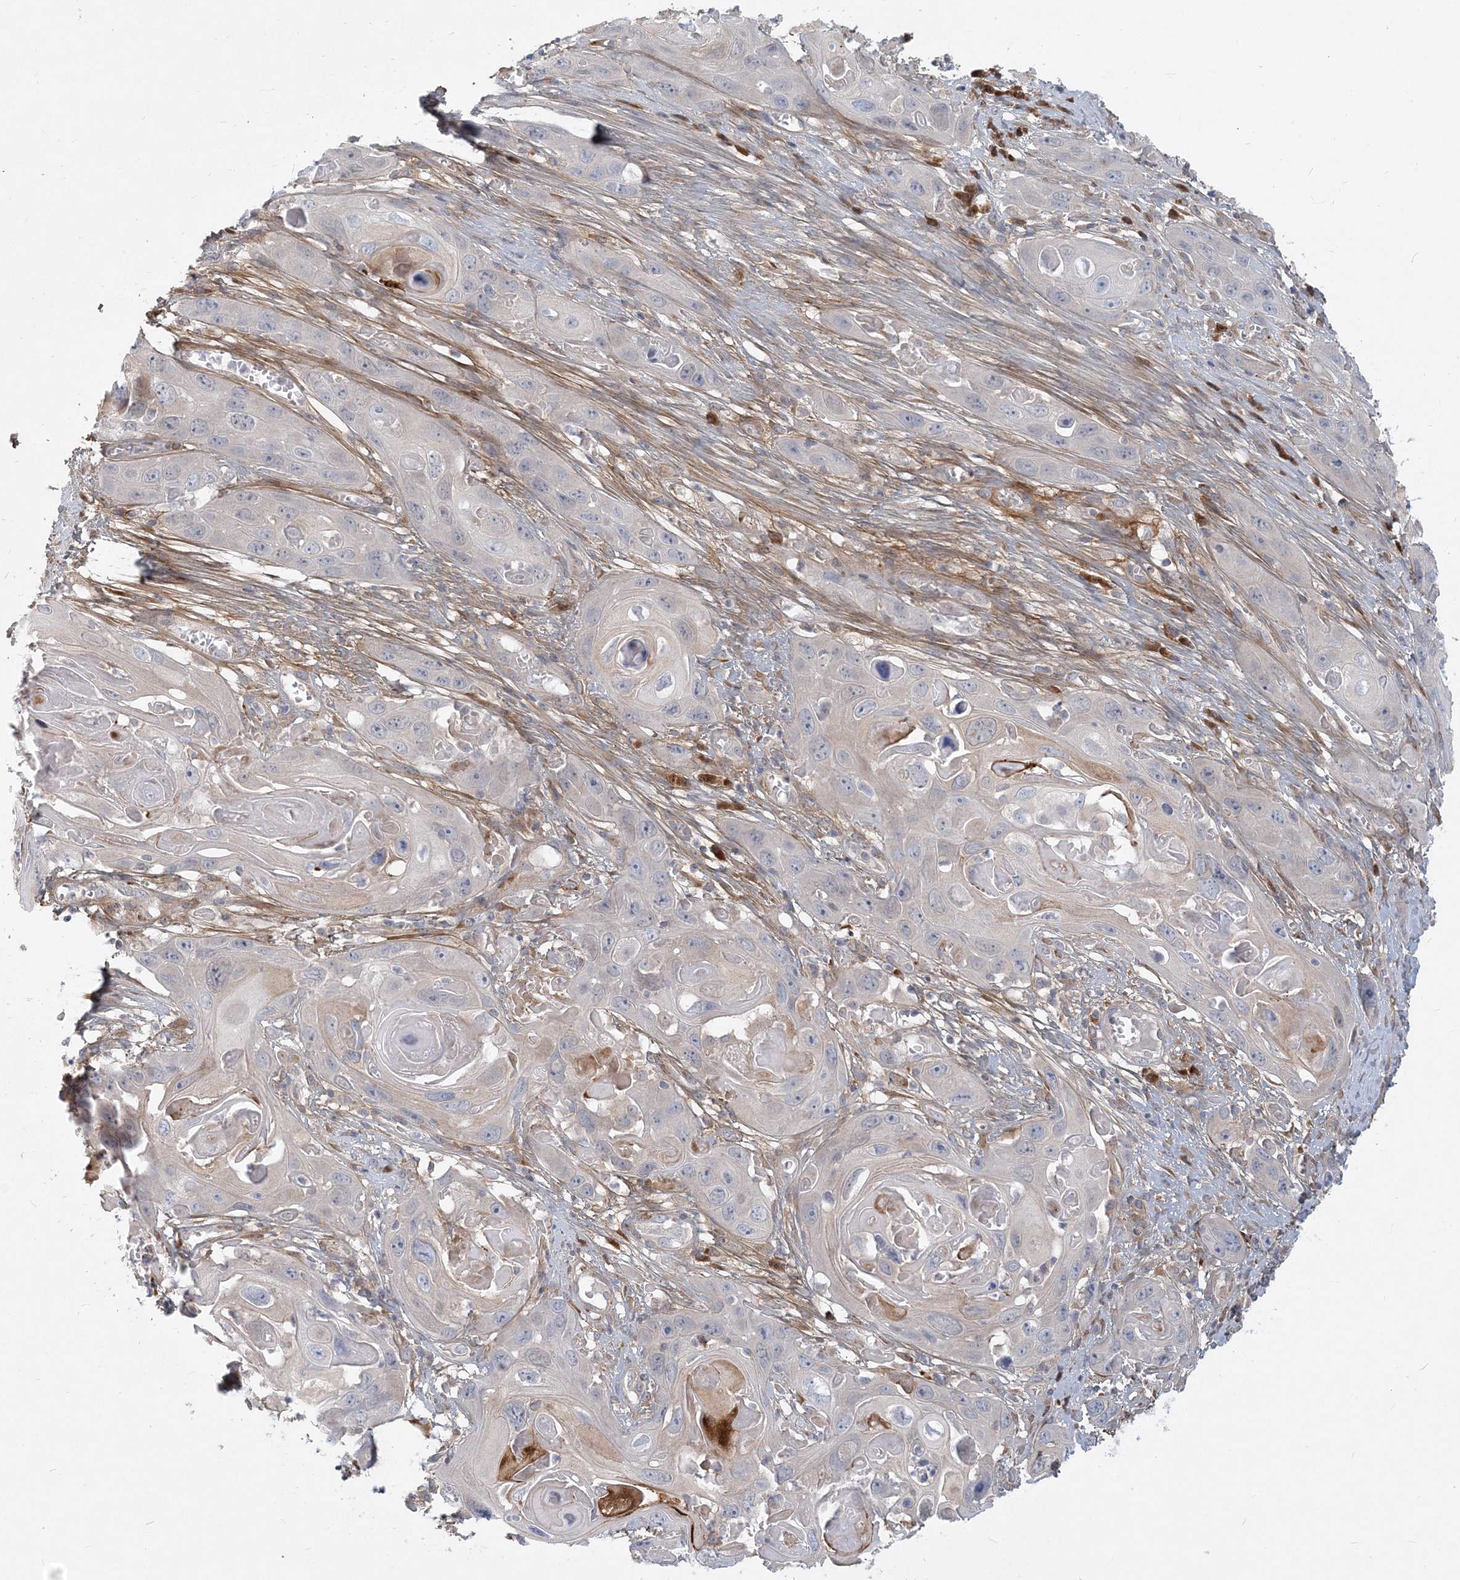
{"staining": {"intensity": "negative", "quantity": "none", "location": "none"}, "tissue": "skin cancer", "cell_type": "Tumor cells", "image_type": "cancer", "snomed": [{"axis": "morphology", "description": "Squamous cell carcinoma, NOS"}, {"axis": "topography", "description": "Skin"}], "caption": "Histopathology image shows no protein positivity in tumor cells of skin cancer tissue.", "gene": "GMPPA", "patient": {"sex": "male", "age": 55}}